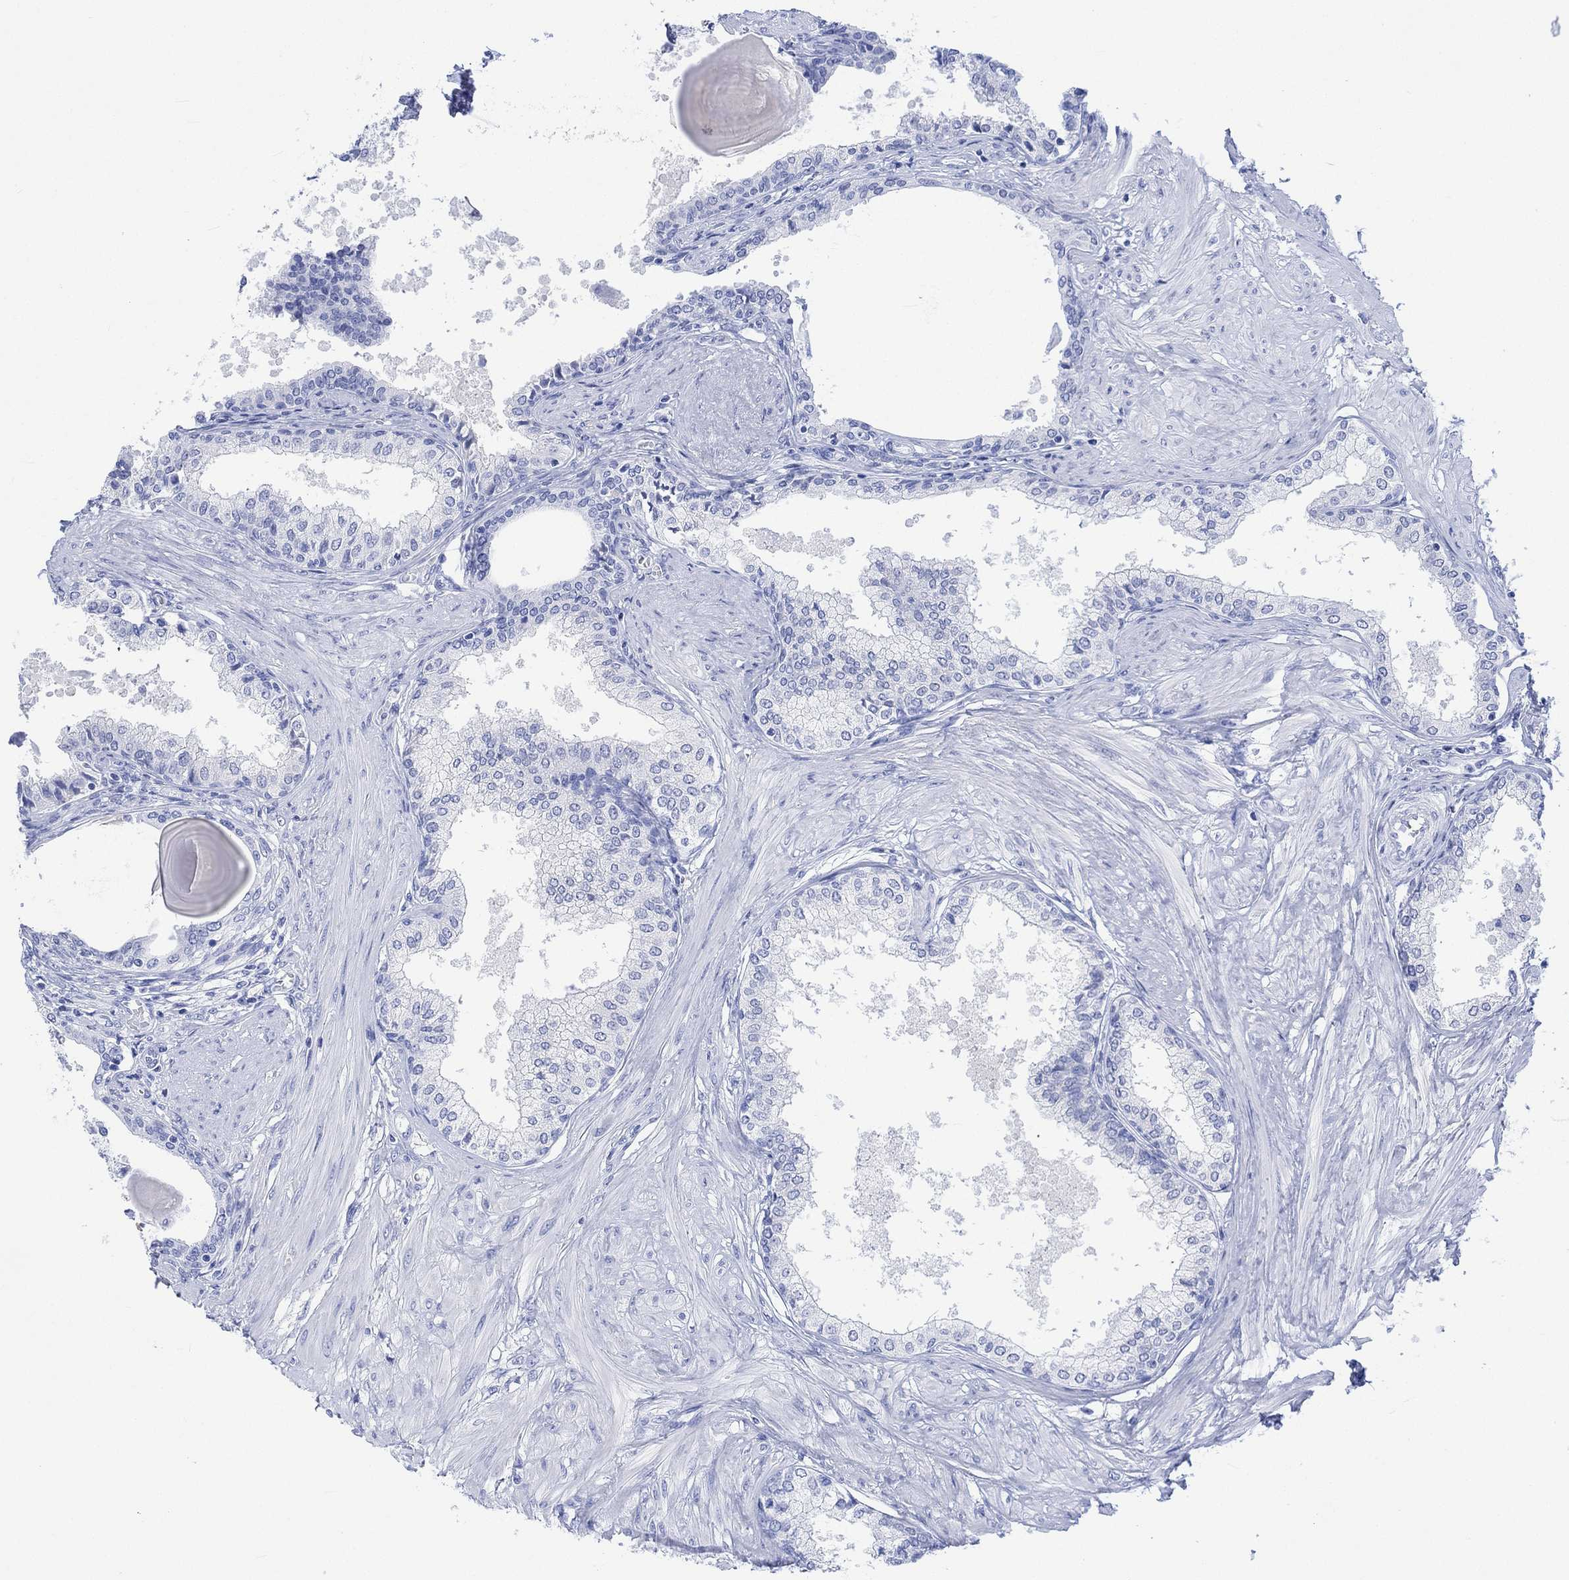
{"staining": {"intensity": "negative", "quantity": "none", "location": "none"}, "tissue": "prostate", "cell_type": "Glandular cells", "image_type": "normal", "snomed": [{"axis": "morphology", "description": "Normal tissue, NOS"}, {"axis": "topography", "description": "Prostate"}], "caption": "Immunohistochemistry (IHC) micrograph of benign prostate: human prostate stained with DAB shows no significant protein expression in glandular cells.", "gene": "CELF4", "patient": {"sex": "male", "age": 63}}